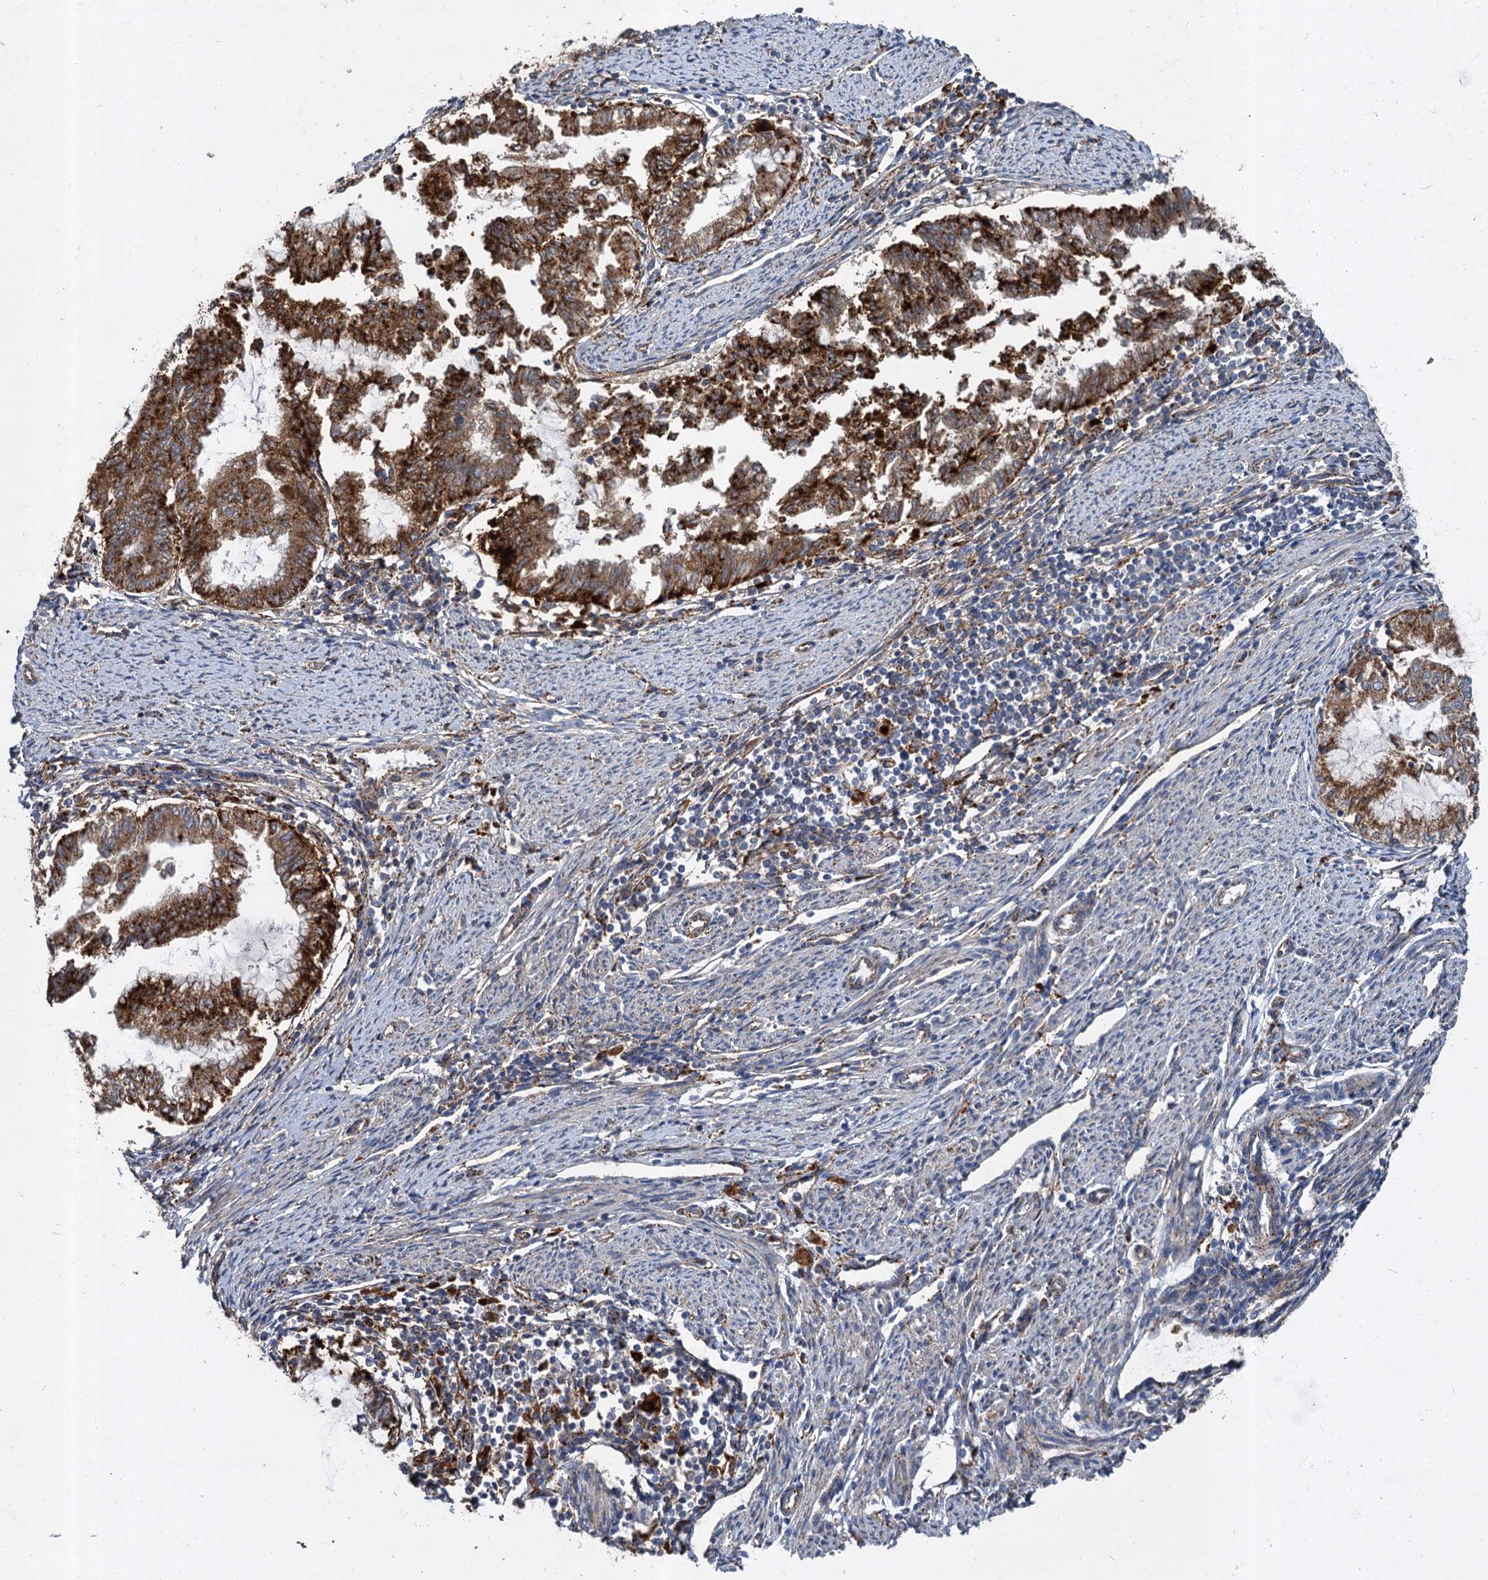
{"staining": {"intensity": "strong", "quantity": ">75%", "location": "cytoplasmic/membranous"}, "tissue": "endometrial cancer", "cell_type": "Tumor cells", "image_type": "cancer", "snomed": [{"axis": "morphology", "description": "Adenocarcinoma, NOS"}, {"axis": "topography", "description": "Endometrium"}], "caption": "Brown immunohistochemical staining in endometrial cancer exhibits strong cytoplasmic/membranous positivity in about >75% of tumor cells.", "gene": "GBA1", "patient": {"sex": "female", "age": 79}}